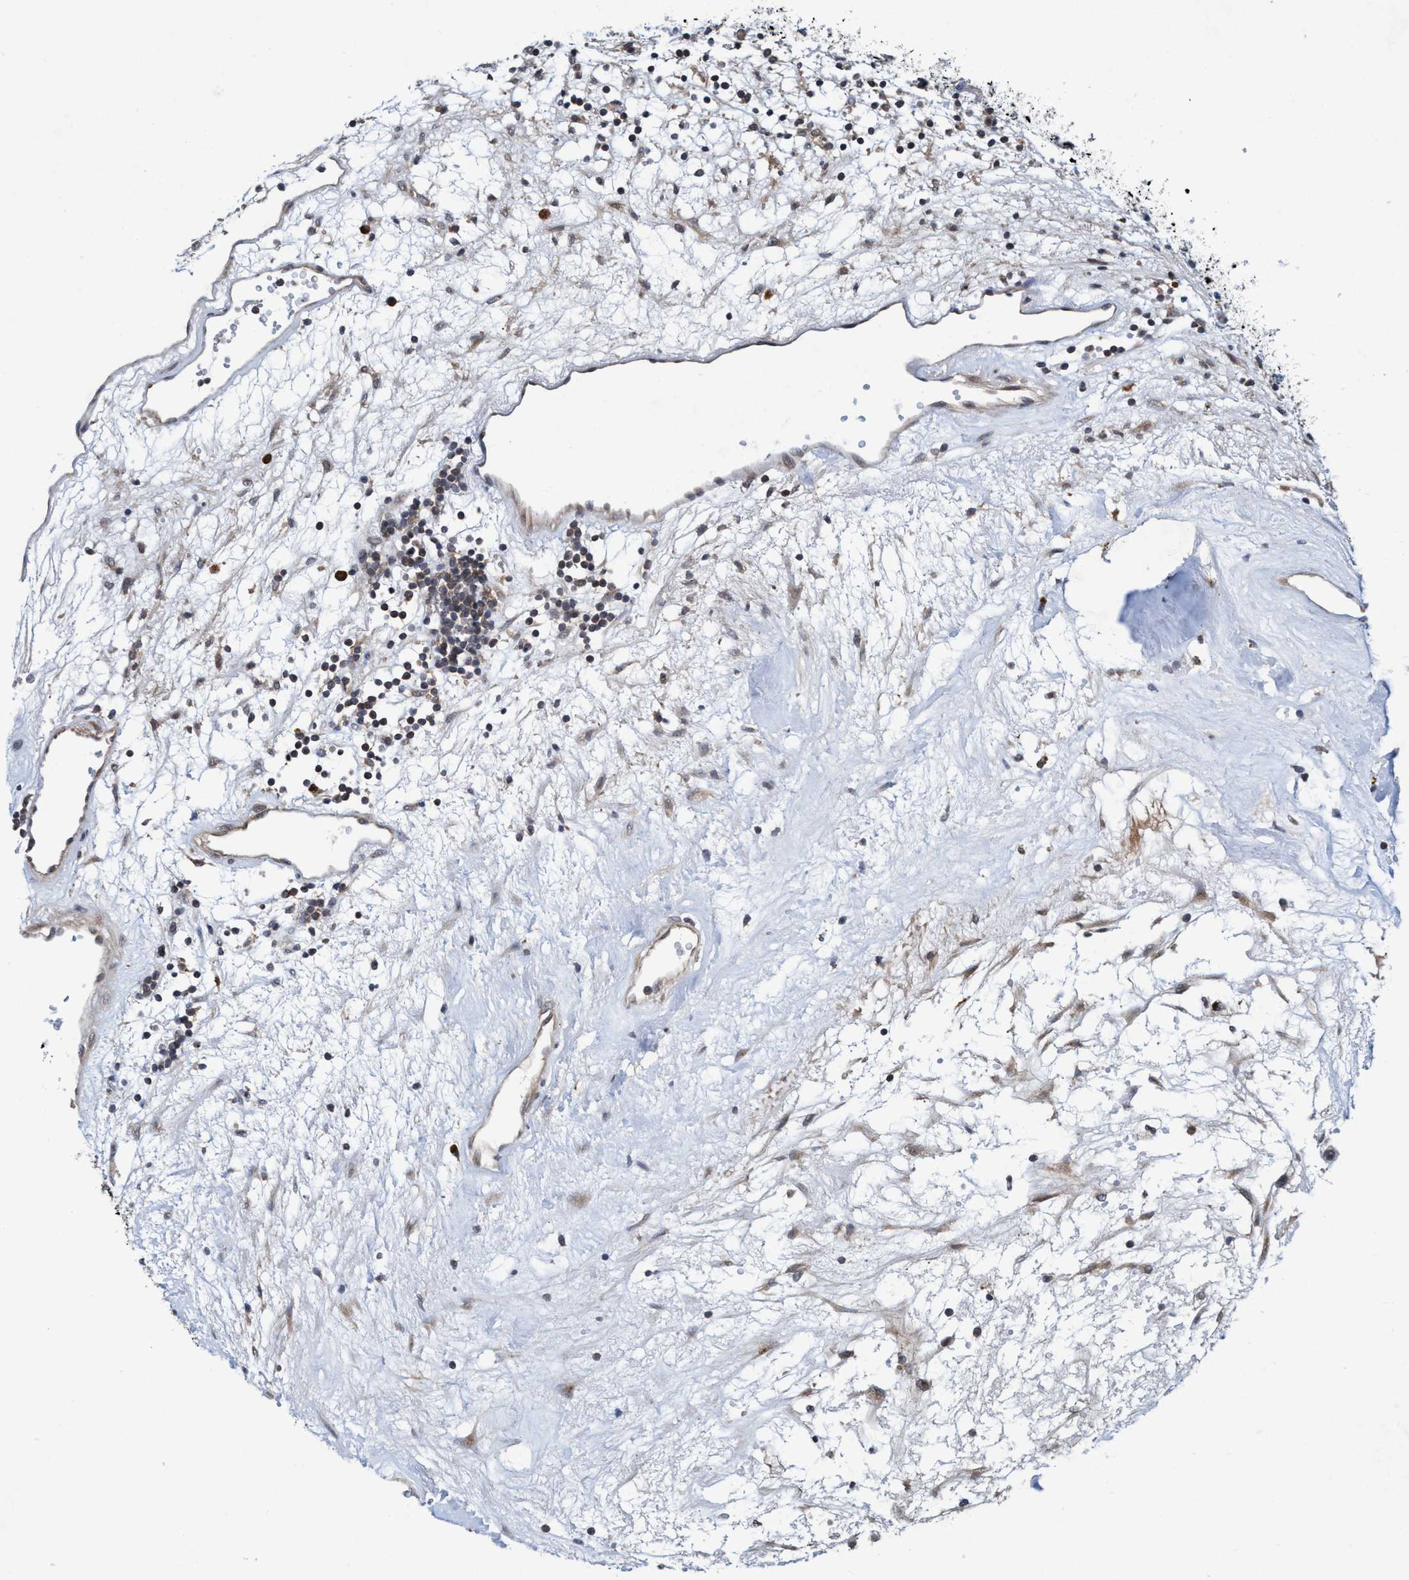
{"staining": {"intensity": "weak", "quantity": "25%-75%", "location": "cytoplasmic/membranous"}, "tissue": "renal cancer", "cell_type": "Tumor cells", "image_type": "cancer", "snomed": [{"axis": "morphology", "description": "Adenocarcinoma, NOS"}, {"axis": "topography", "description": "Kidney"}], "caption": "An immunohistochemistry (IHC) micrograph of neoplastic tissue is shown. Protein staining in brown shows weak cytoplasmic/membranous positivity in renal cancer (adenocarcinoma) within tumor cells.", "gene": "TRIM65", "patient": {"sex": "male", "age": 59}}